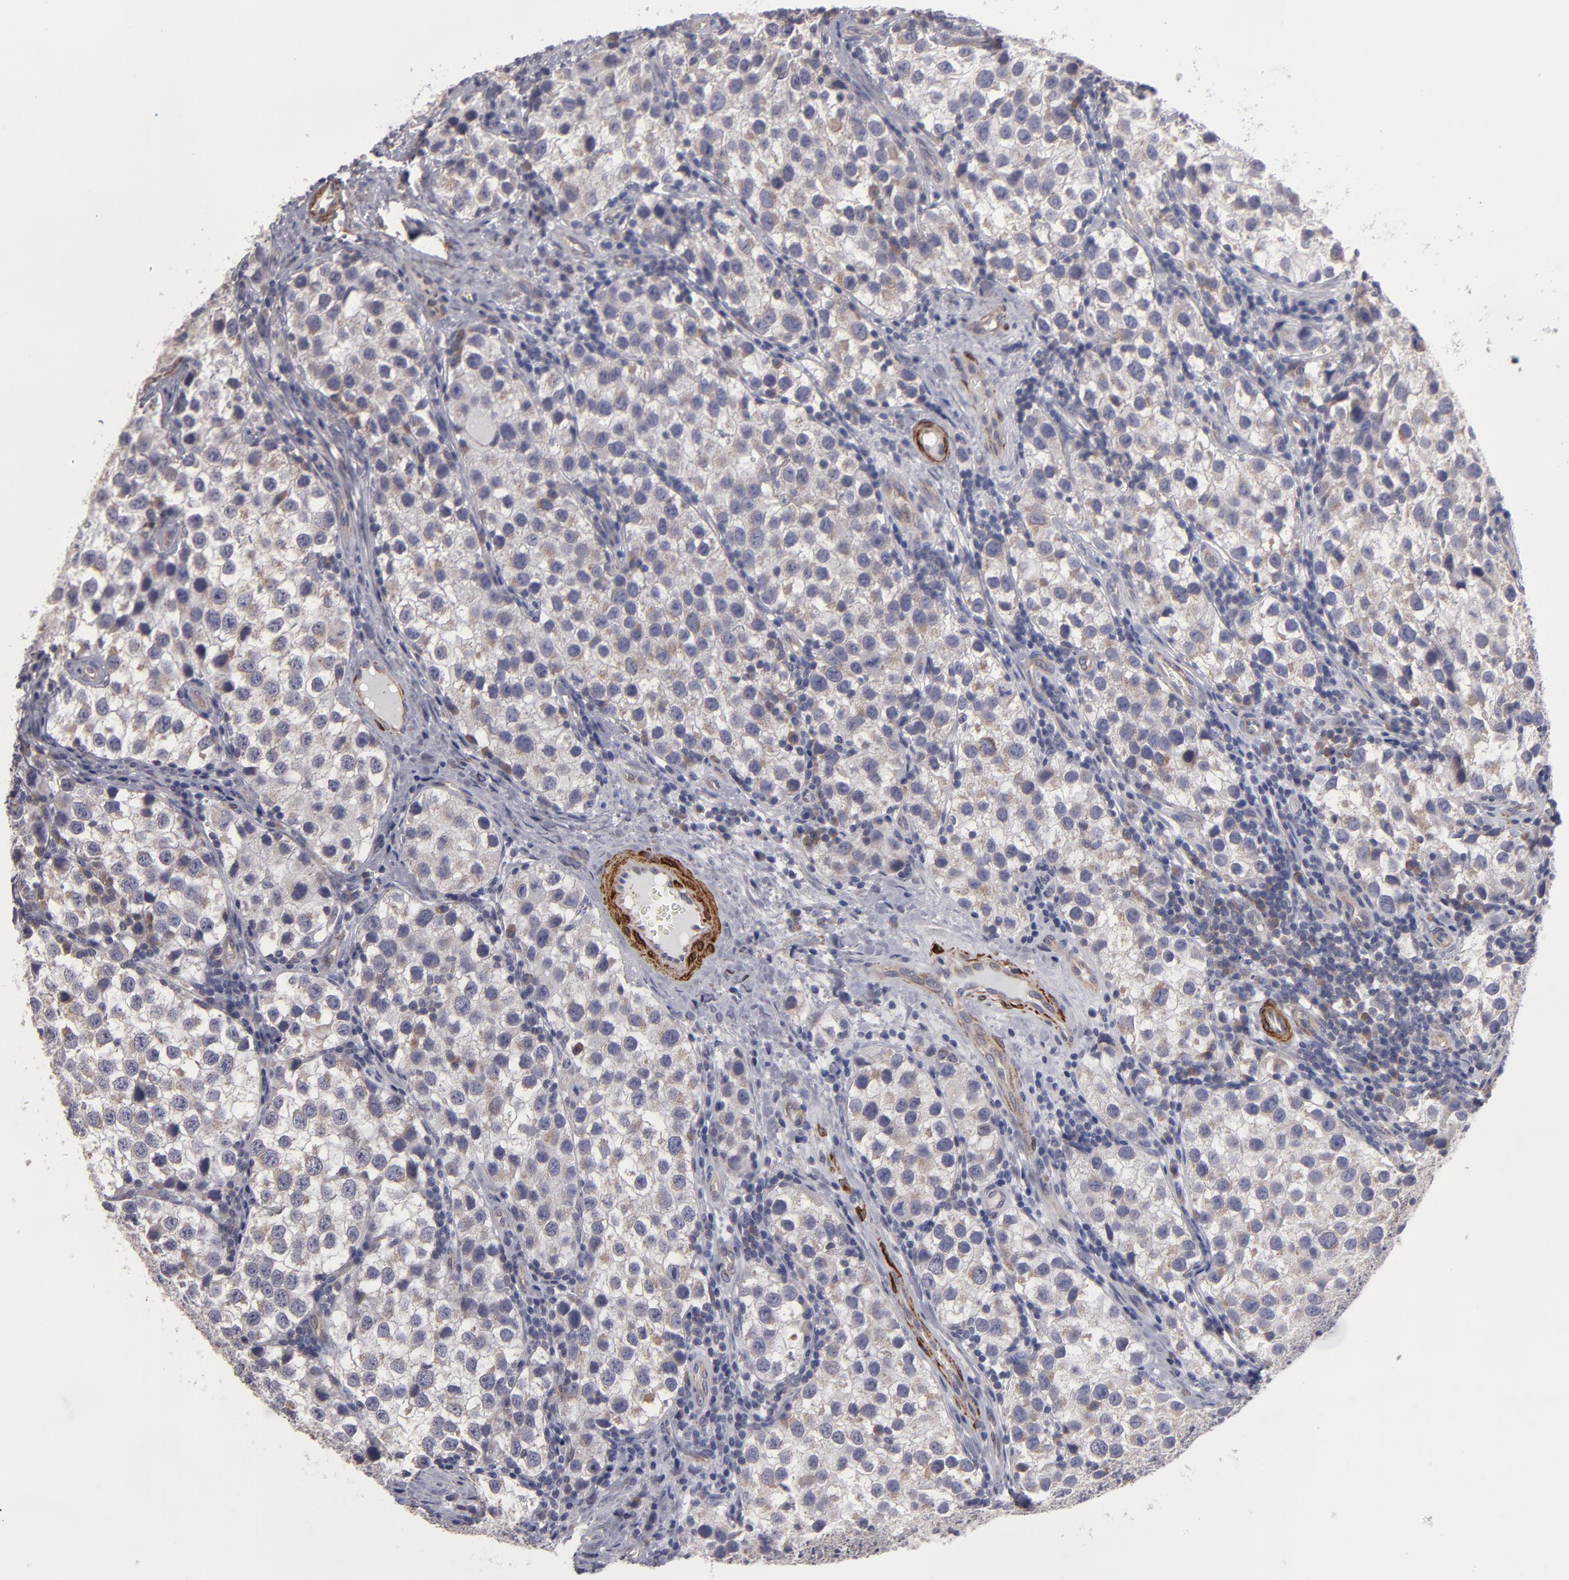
{"staining": {"intensity": "weak", "quantity": "25%-75%", "location": "cytoplasmic/membranous"}, "tissue": "testis cancer", "cell_type": "Tumor cells", "image_type": "cancer", "snomed": [{"axis": "morphology", "description": "Seminoma, NOS"}, {"axis": "topography", "description": "Testis"}], "caption": "Weak cytoplasmic/membranous protein positivity is identified in about 25%-75% of tumor cells in testis cancer (seminoma).", "gene": "SLMAP", "patient": {"sex": "male", "age": 39}}